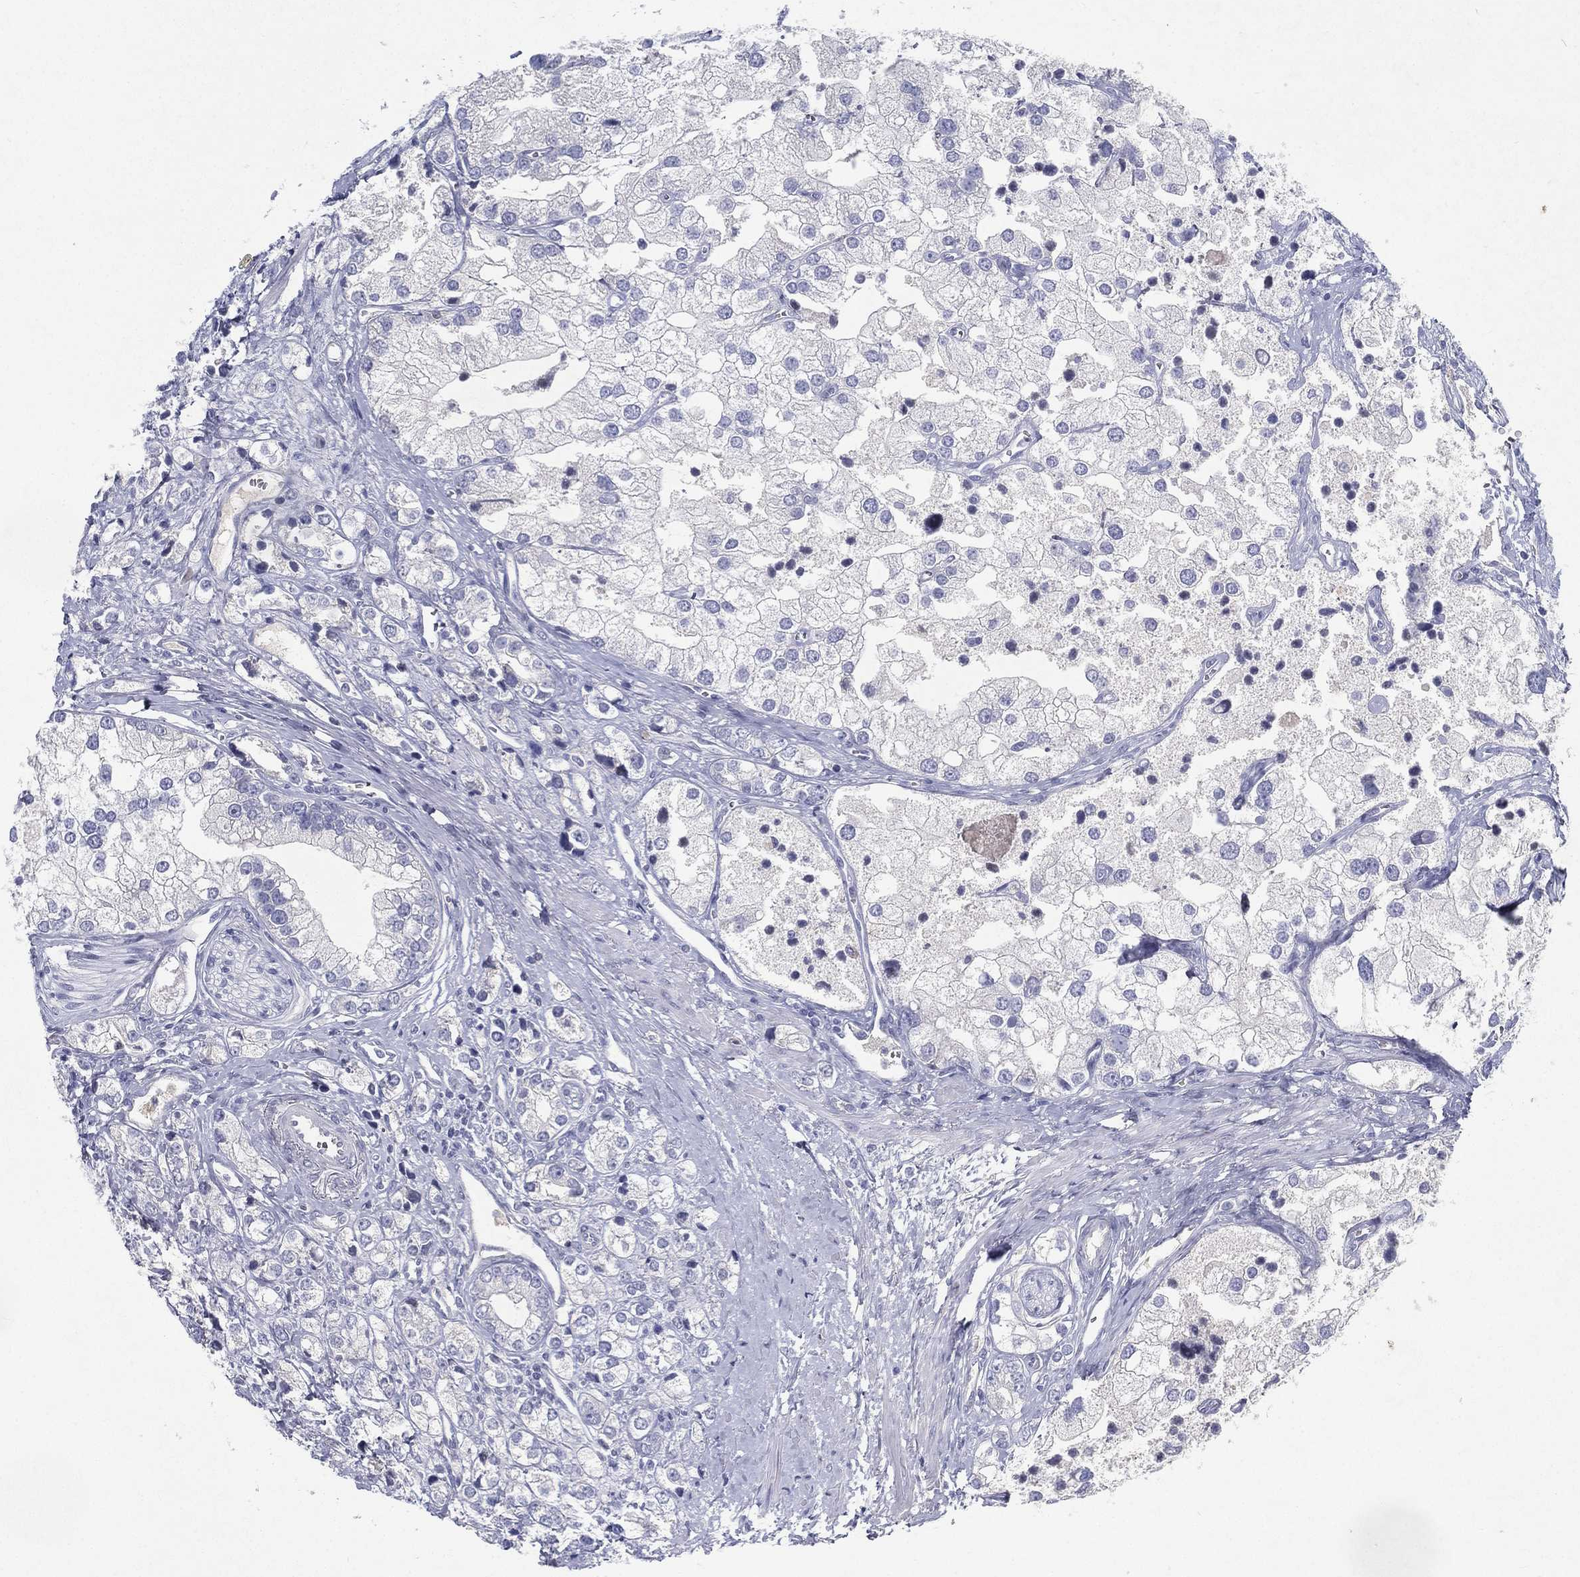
{"staining": {"intensity": "negative", "quantity": "none", "location": "none"}, "tissue": "prostate cancer", "cell_type": "Tumor cells", "image_type": "cancer", "snomed": [{"axis": "morphology", "description": "Adenocarcinoma, NOS"}, {"axis": "topography", "description": "Prostate and seminal vesicle, NOS"}, {"axis": "topography", "description": "Prostate"}], "caption": "Micrograph shows no protein expression in tumor cells of prostate adenocarcinoma tissue. The staining was performed using DAB to visualize the protein expression in brown, while the nuclei were stained in blue with hematoxylin (Magnification: 20x).", "gene": "RGS13", "patient": {"sex": "male", "age": 79}}